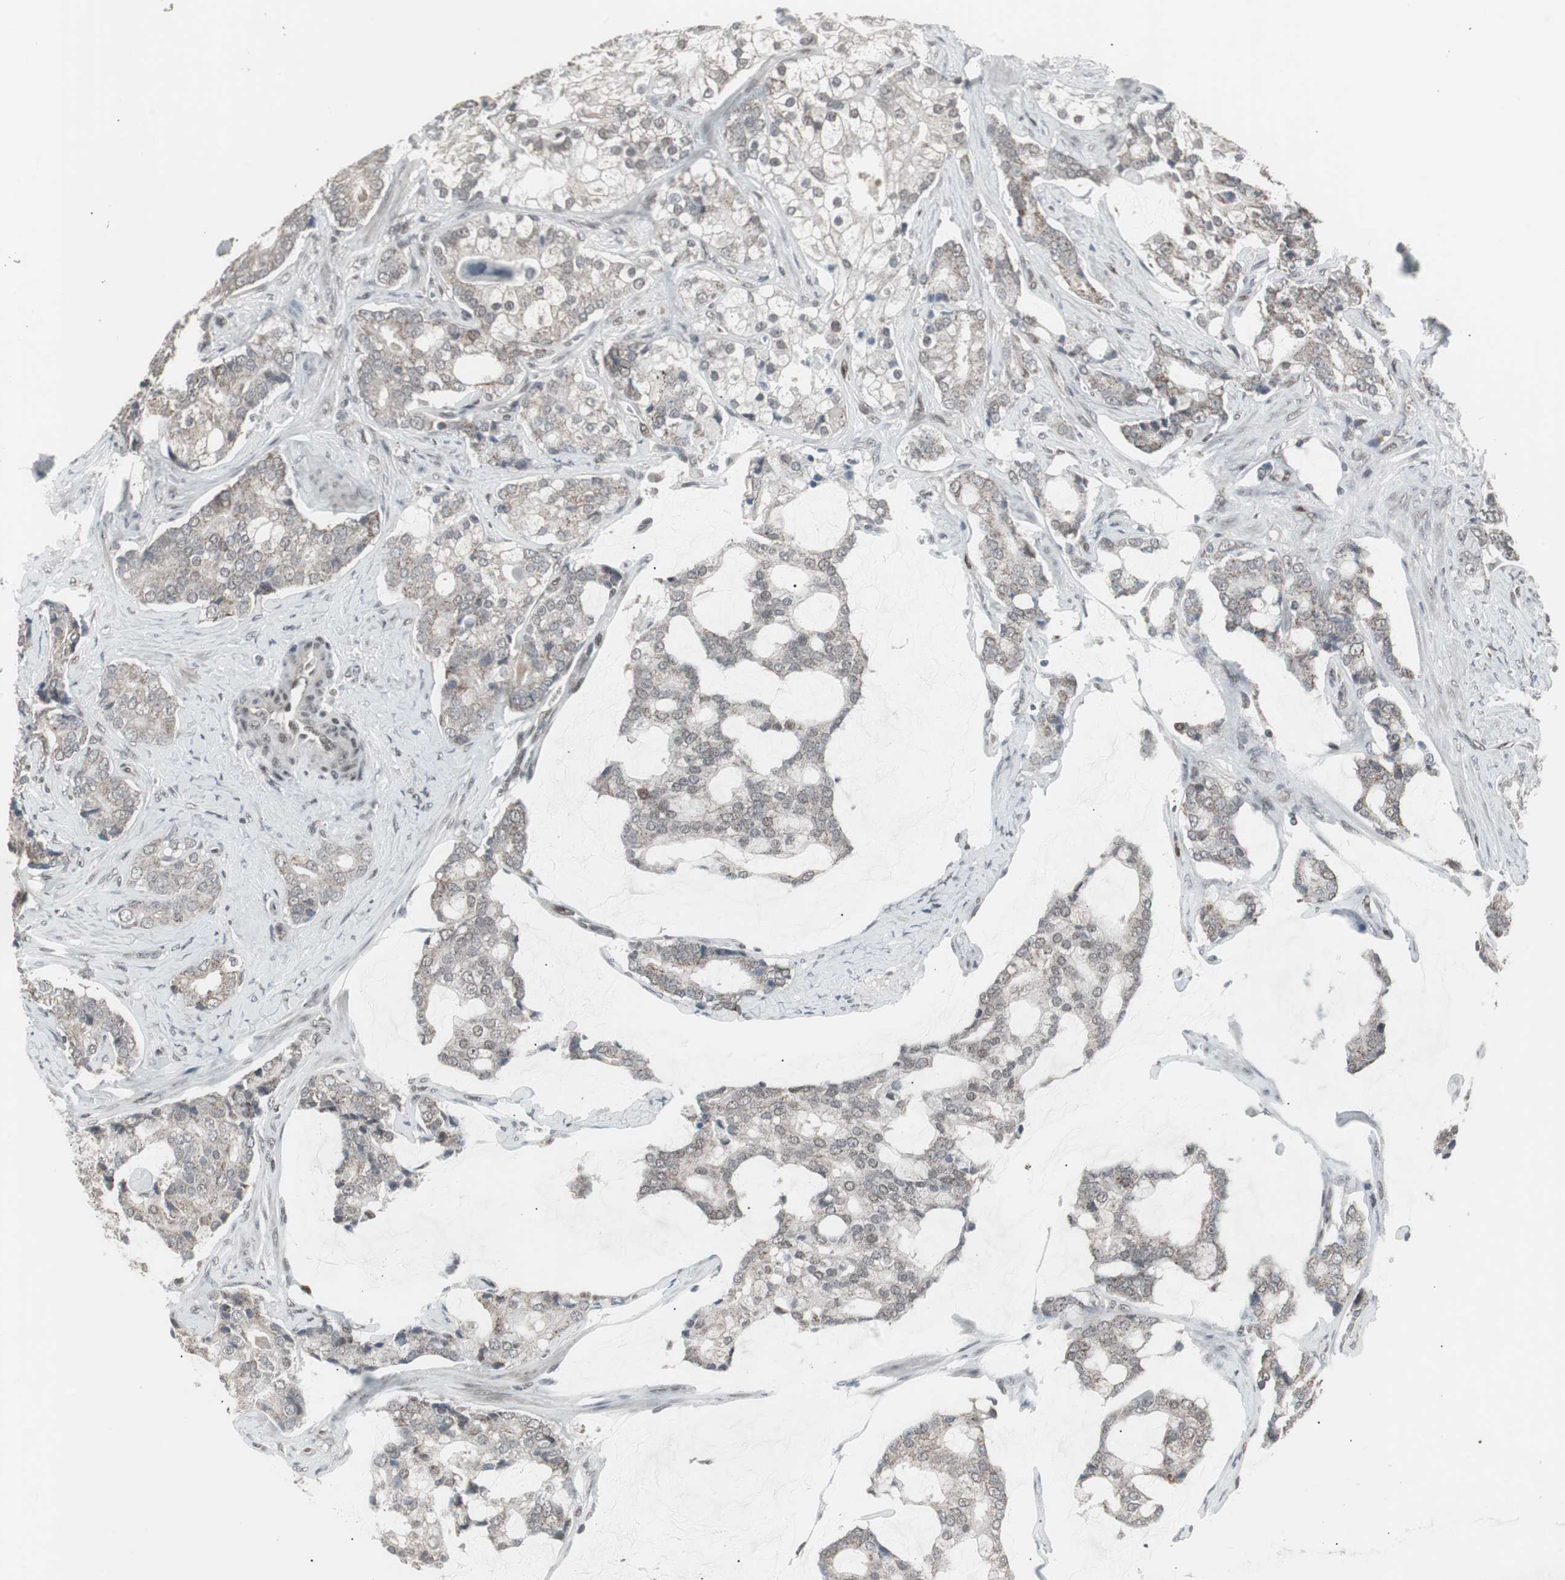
{"staining": {"intensity": "weak", "quantity": "25%-75%", "location": "cytoplasmic/membranous,nuclear"}, "tissue": "prostate cancer", "cell_type": "Tumor cells", "image_type": "cancer", "snomed": [{"axis": "morphology", "description": "Adenocarcinoma, Low grade"}, {"axis": "topography", "description": "Prostate"}], "caption": "Prostate adenocarcinoma (low-grade) tissue displays weak cytoplasmic/membranous and nuclear positivity in approximately 25%-75% of tumor cells, visualized by immunohistochemistry.", "gene": "RXRA", "patient": {"sex": "male", "age": 58}}